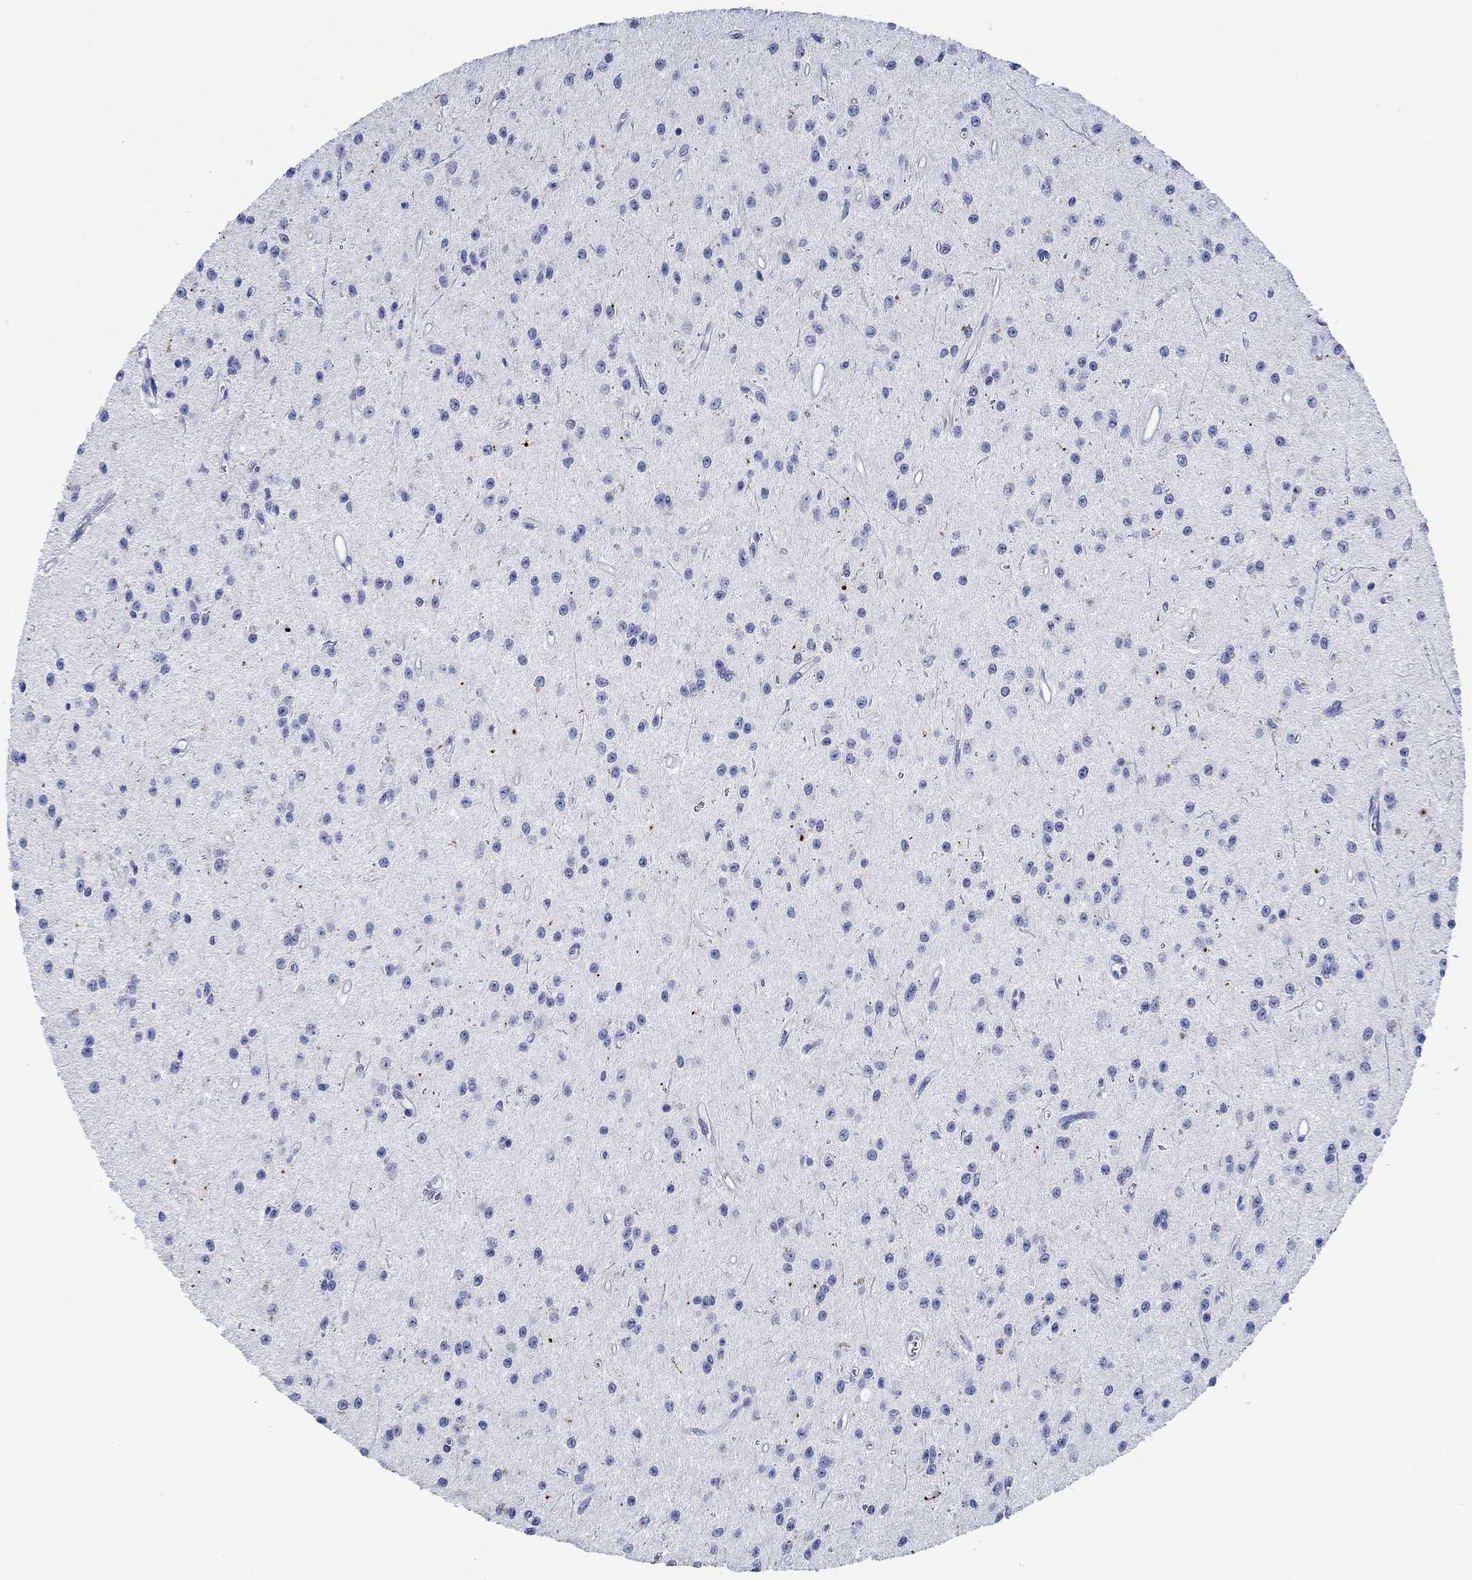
{"staining": {"intensity": "negative", "quantity": "none", "location": "none"}, "tissue": "glioma", "cell_type": "Tumor cells", "image_type": "cancer", "snomed": [{"axis": "morphology", "description": "Glioma, malignant, Low grade"}, {"axis": "topography", "description": "Brain"}], "caption": "Image shows no significant protein expression in tumor cells of malignant glioma (low-grade). (Brightfield microscopy of DAB IHC at high magnification).", "gene": "ZNF671", "patient": {"sex": "female", "age": 45}}